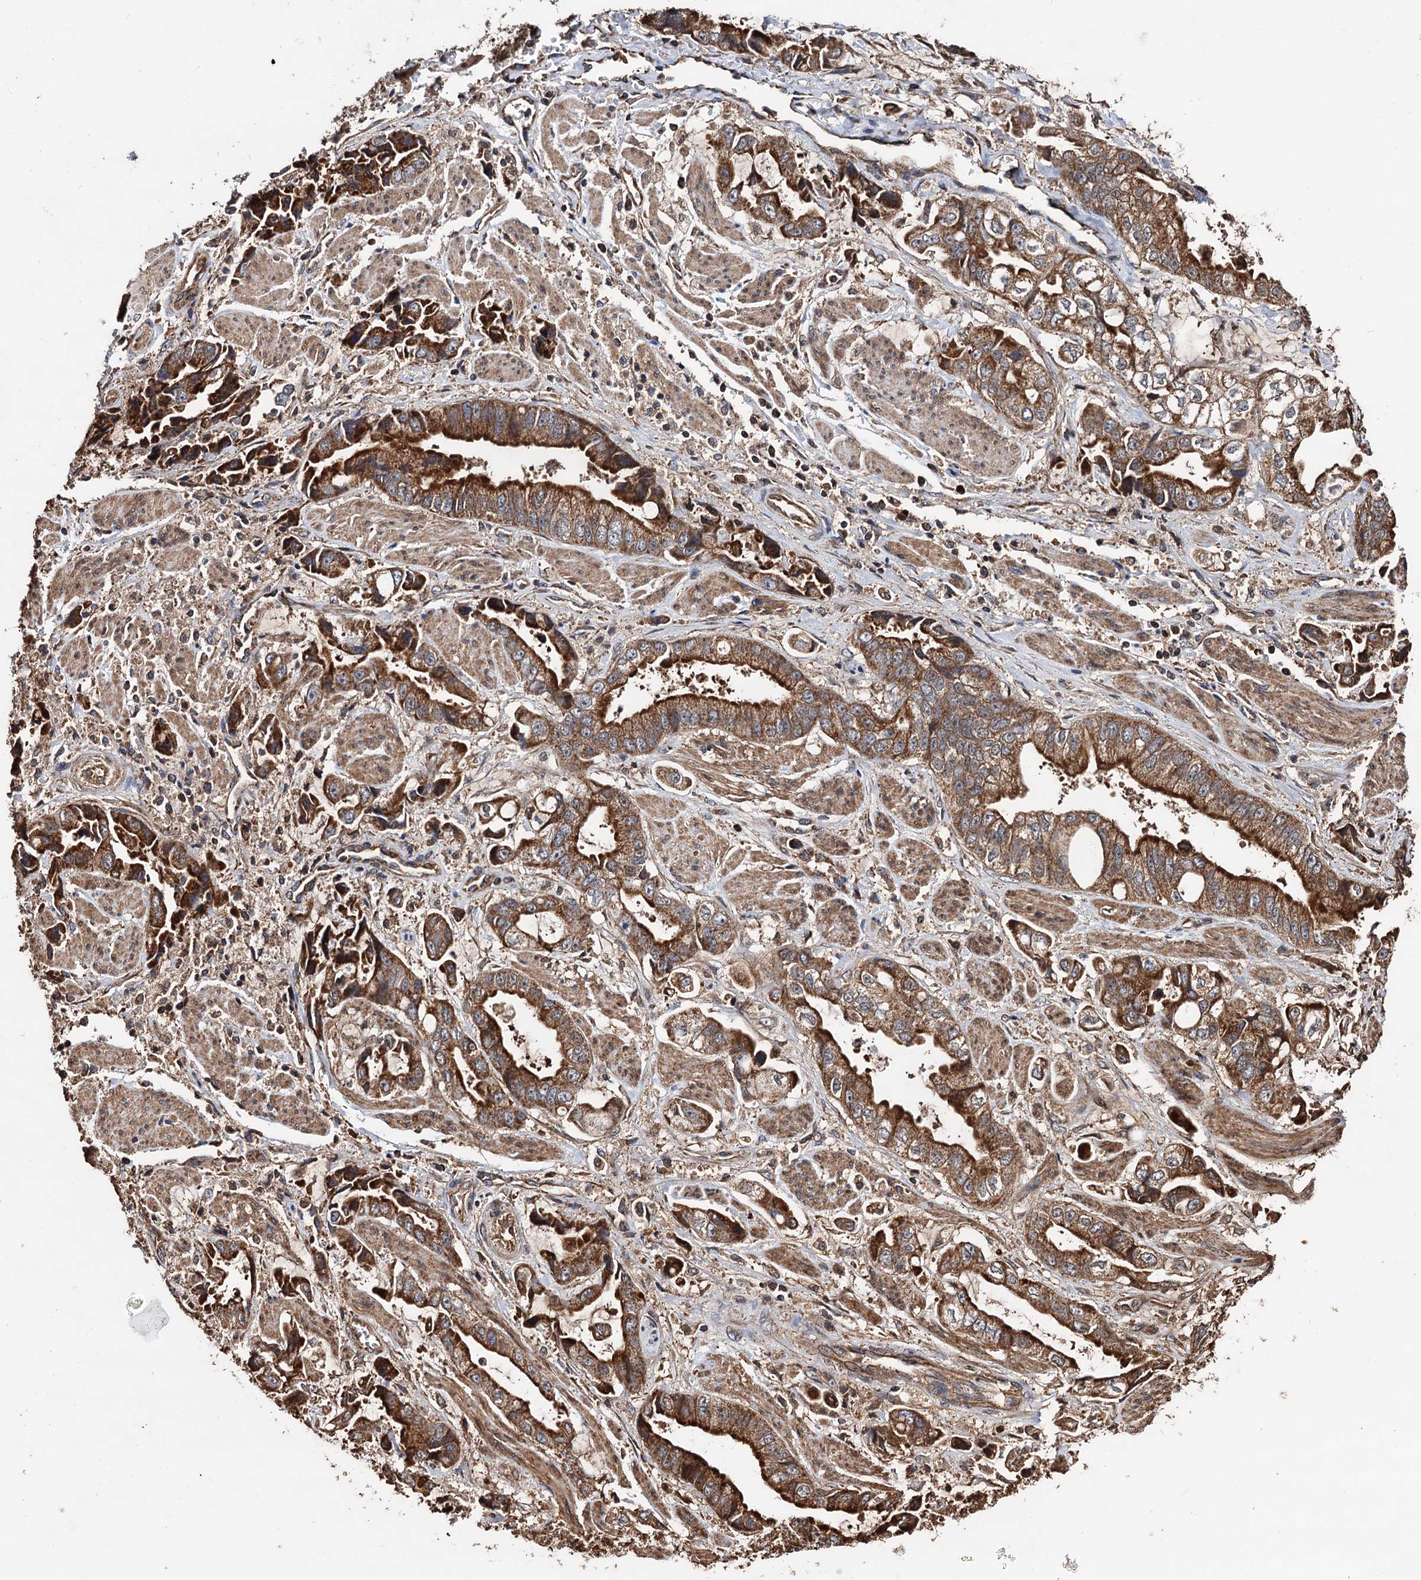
{"staining": {"intensity": "strong", "quantity": ">75%", "location": "cytoplasmic/membranous"}, "tissue": "stomach cancer", "cell_type": "Tumor cells", "image_type": "cancer", "snomed": [{"axis": "morphology", "description": "Adenocarcinoma, NOS"}, {"axis": "topography", "description": "Stomach"}], "caption": "Immunohistochemical staining of human stomach cancer shows high levels of strong cytoplasmic/membranous positivity in approximately >75% of tumor cells.", "gene": "MRPL42", "patient": {"sex": "male", "age": 62}}